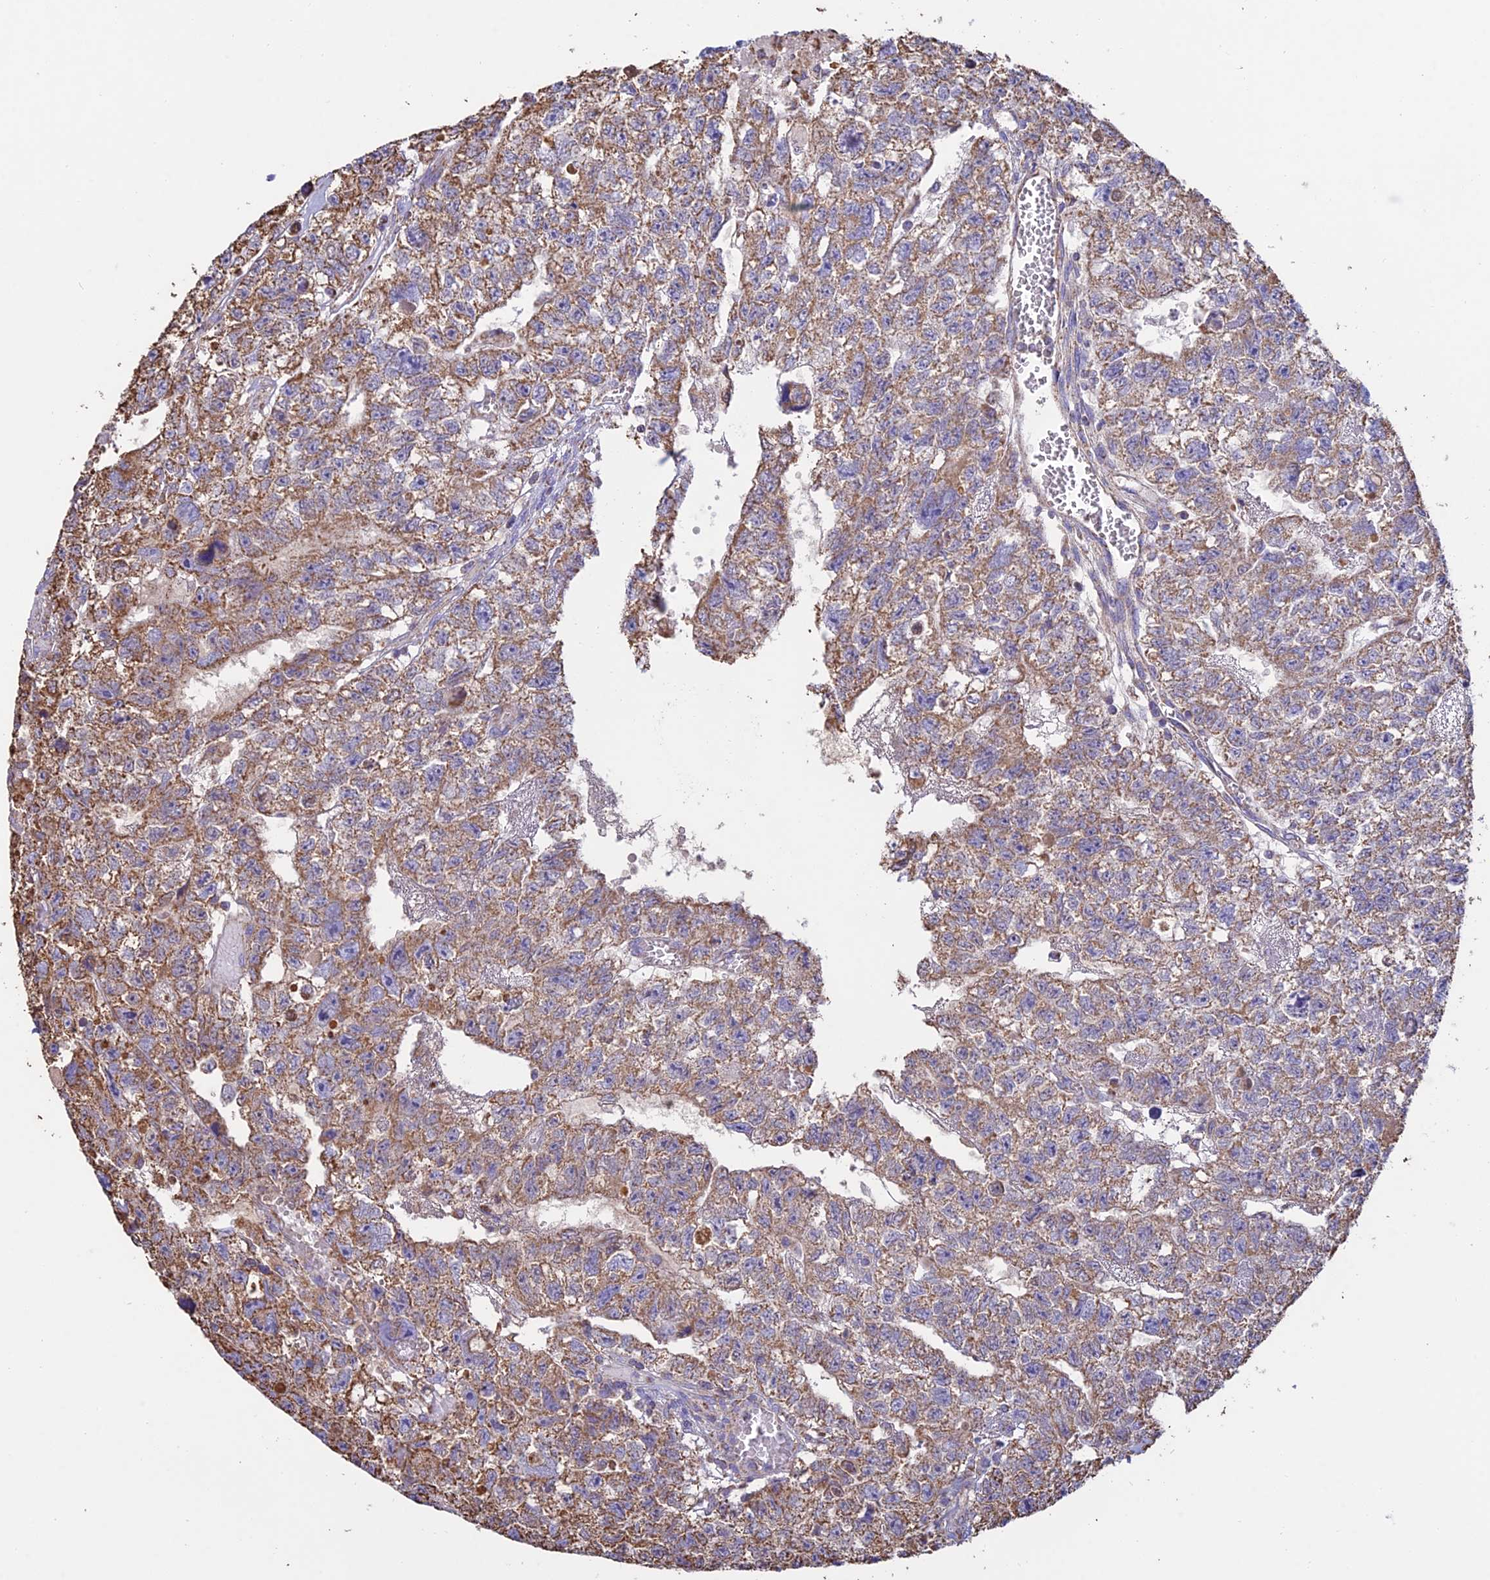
{"staining": {"intensity": "moderate", "quantity": ">75%", "location": "cytoplasmic/membranous"}, "tissue": "testis cancer", "cell_type": "Tumor cells", "image_type": "cancer", "snomed": [{"axis": "morphology", "description": "Carcinoma, Embryonal, NOS"}, {"axis": "topography", "description": "Testis"}], "caption": "There is medium levels of moderate cytoplasmic/membranous positivity in tumor cells of testis cancer, as demonstrated by immunohistochemical staining (brown color).", "gene": "OR2W3", "patient": {"sex": "male", "age": 26}}